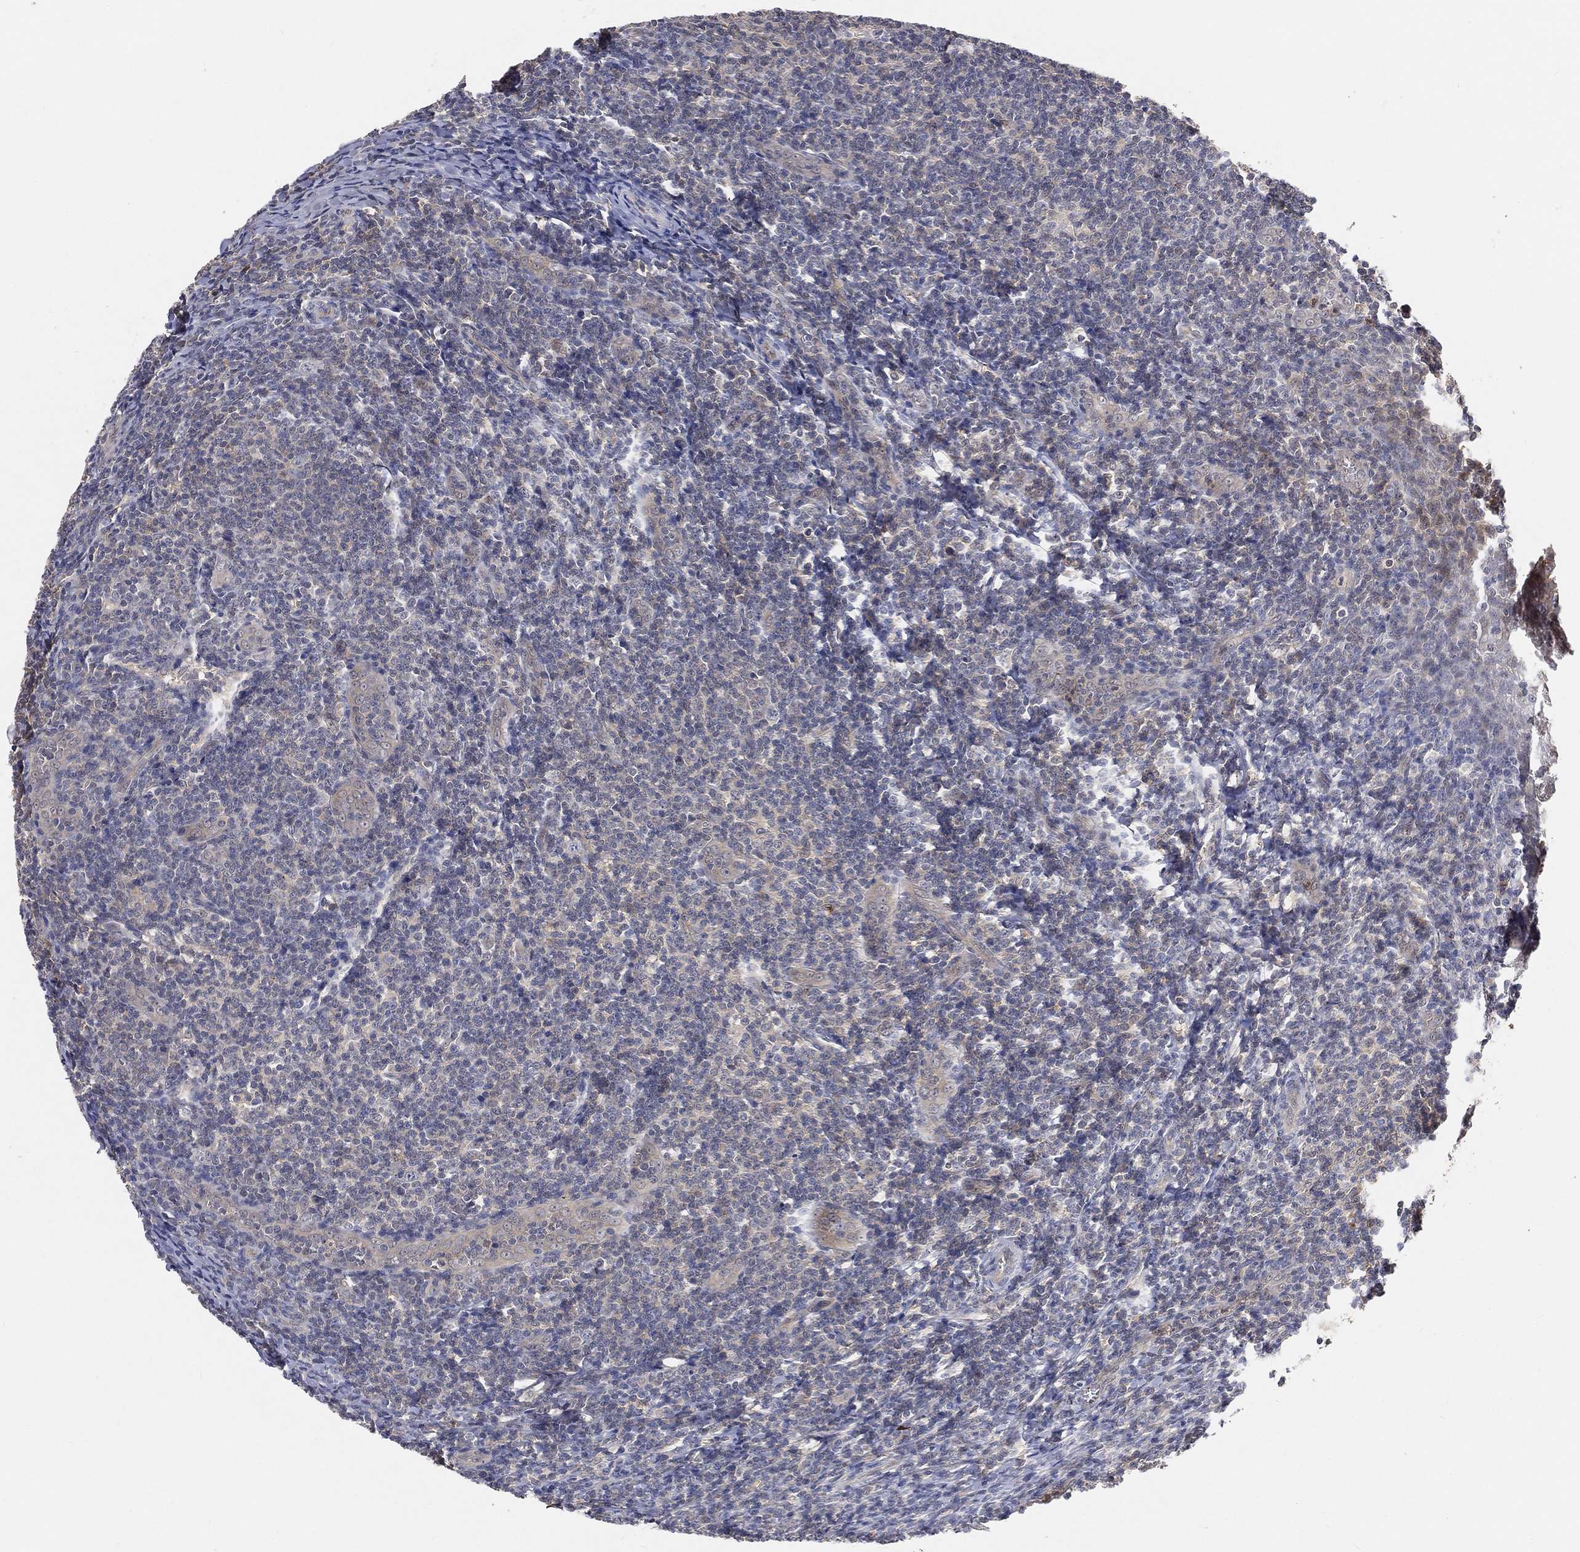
{"staining": {"intensity": "negative", "quantity": "none", "location": "none"}, "tissue": "tonsil", "cell_type": "Germinal center cells", "image_type": "normal", "snomed": [{"axis": "morphology", "description": "Normal tissue, NOS"}, {"axis": "topography", "description": "Tonsil"}], "caption": "The immunohistochemistry histopathology image has no significant expression in germinal center cells of tonsil.", "gene": "MAPK1", "patient": {"sex": "male", "age": 20}}